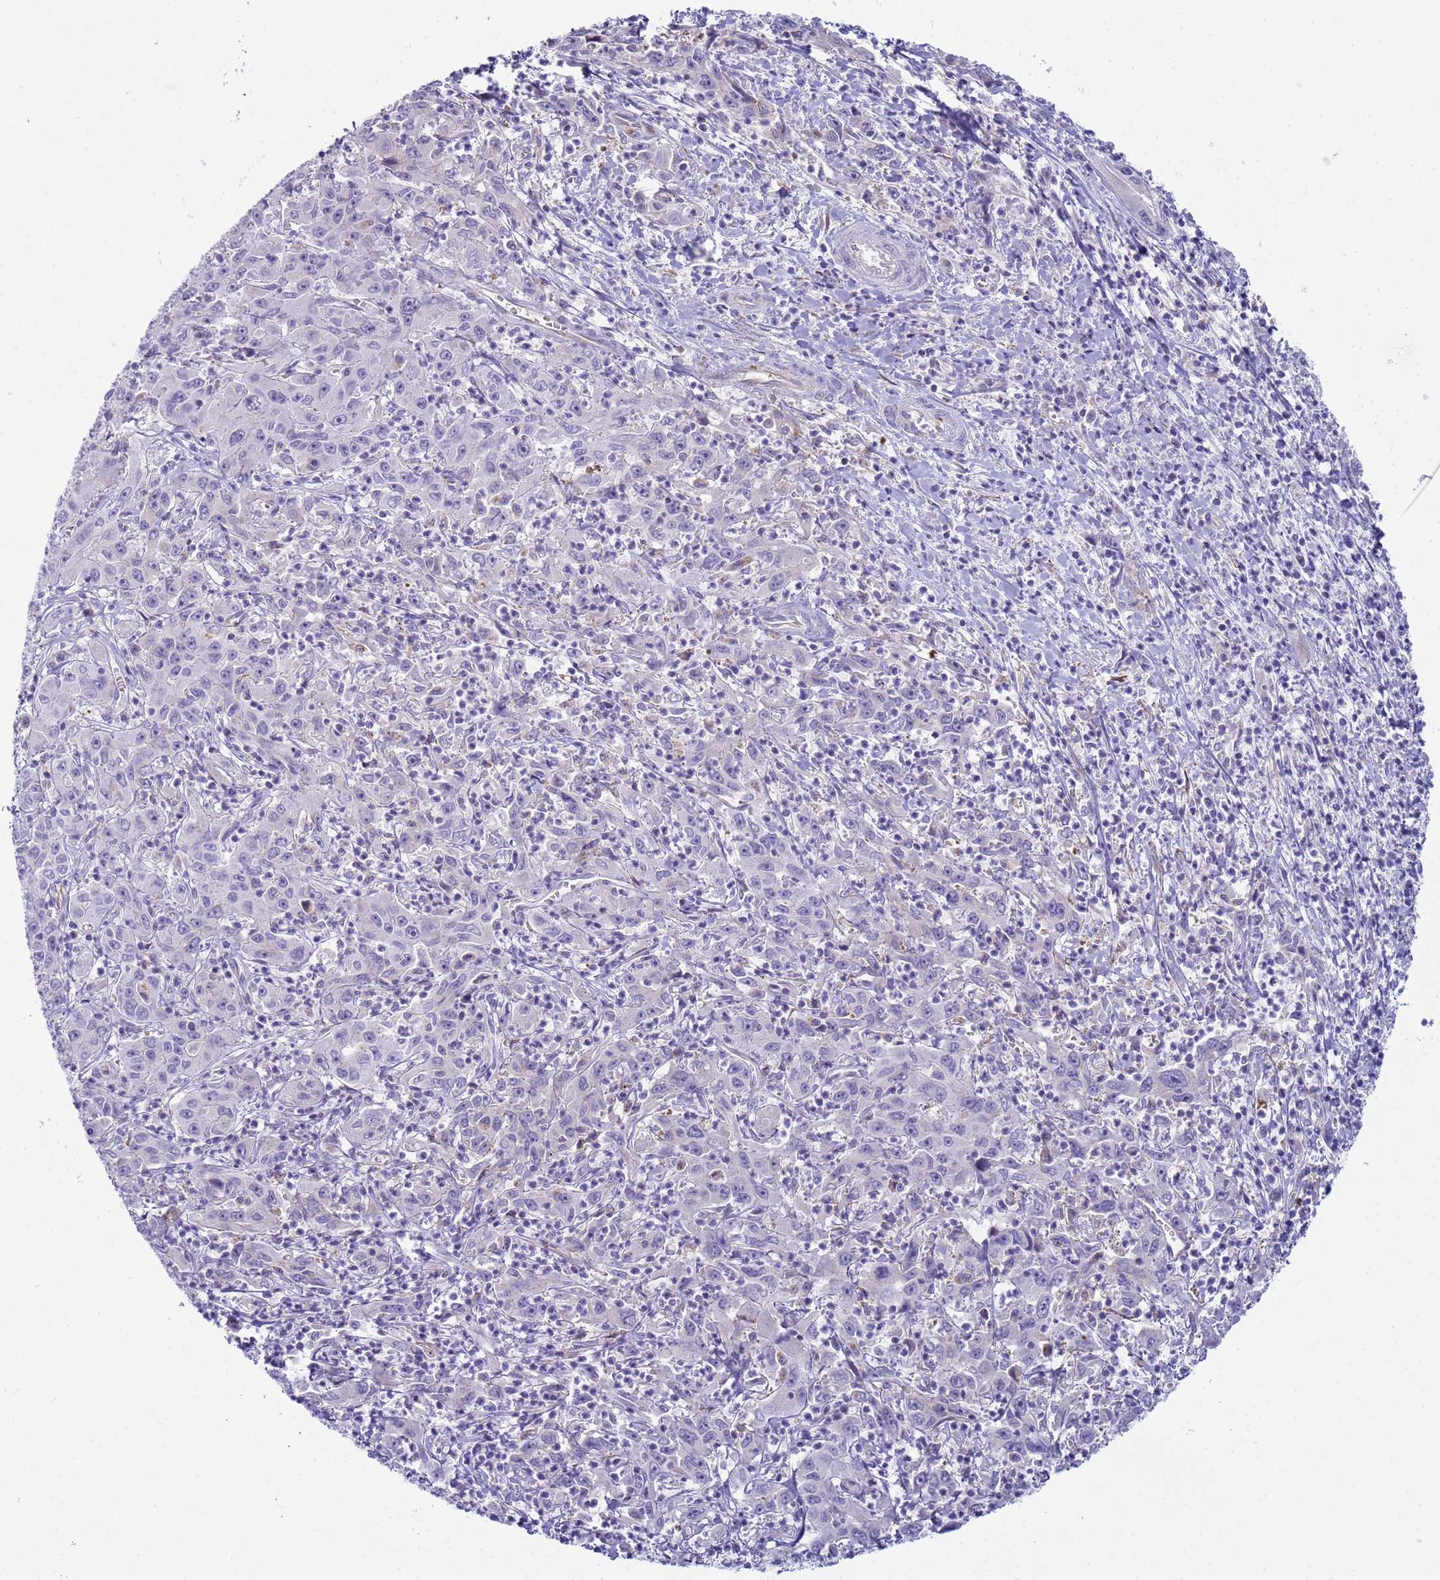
{"staining": {"intensity": "negative", "quantity": "none", "location": "none"}, "tissue": "liver cancer", "cell_type": "Tumor cells", "image_type": "cancer", "snomed": [{"axis": "morphology", "description": "Carcinoma, Hepatocellular, NOS"}, {"axis": "topography", "description": "Liver"}], "caption": "IHC image of neoplastic tissue: human hepatocellular carcinoma (liver) stained with DAB shows no significant protein positivity in tumor cells. Nuclei are stained in blue.", "gene": "CR1", "patient": {"sex": "male", "age": 63}}